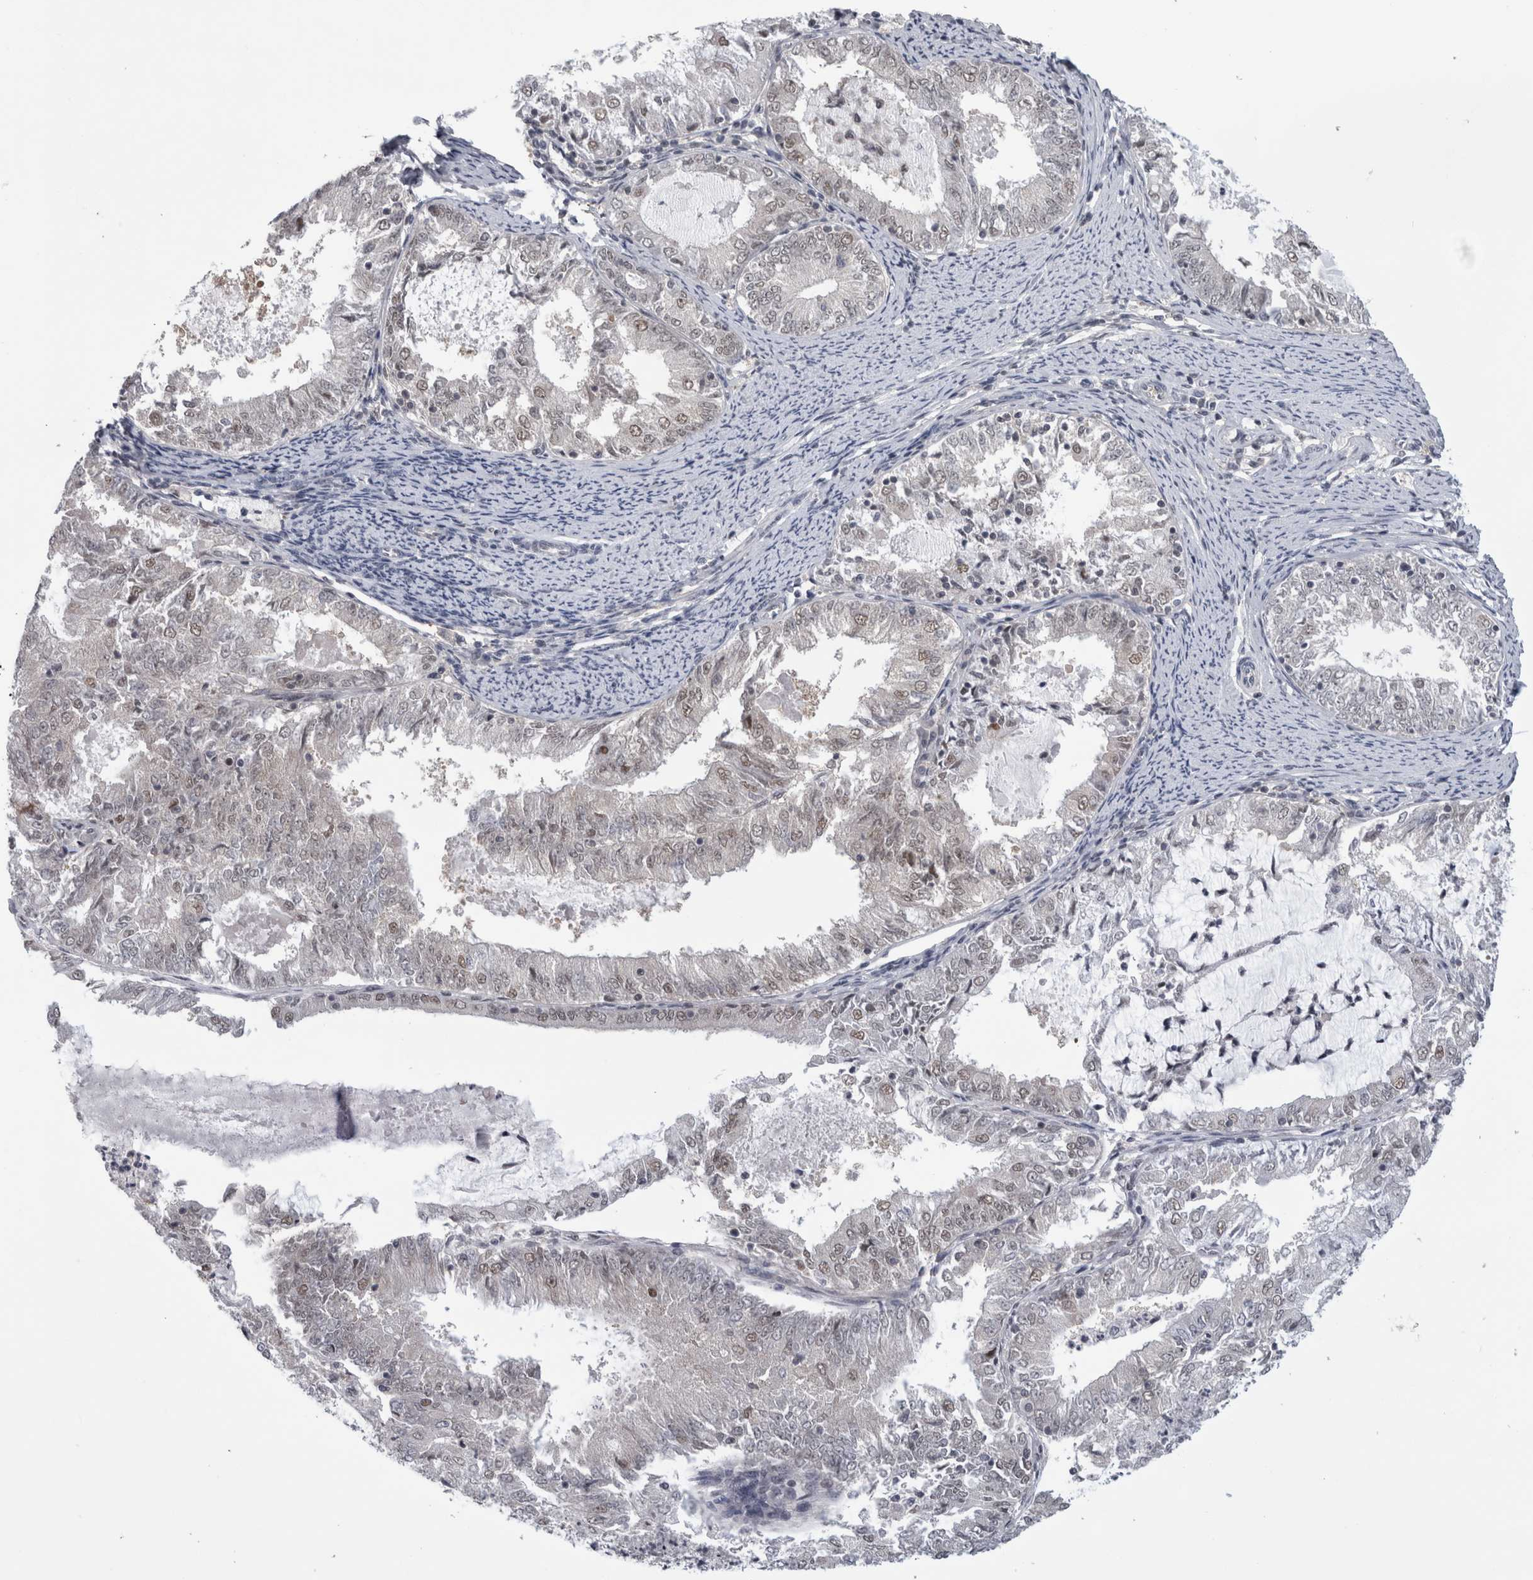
{"staining": {"intensity": "weak", "quantity": "25%-75%", "location": "nuclear"}, "tissue": "endometrial cancer", "cell_type": "Tumor cells", "image_type": "cancer", "snomed": [{"axis": "morphology", "description": "Adenocarcinoma, NOS"}, {"axis": "topography", "description": "Endometrium"}], "caption": "Endometrial cancer stained for a protein reveals weak nuclear positivity in tumor cells. The staining was performed using DAB (3,3'-diaminobenzidine), with brown indicating positive protein expression. Nuclei are stained blue with hematoxylin.", "gene": "PSMB2", "patient": {"sex": "female", "age": 57}}